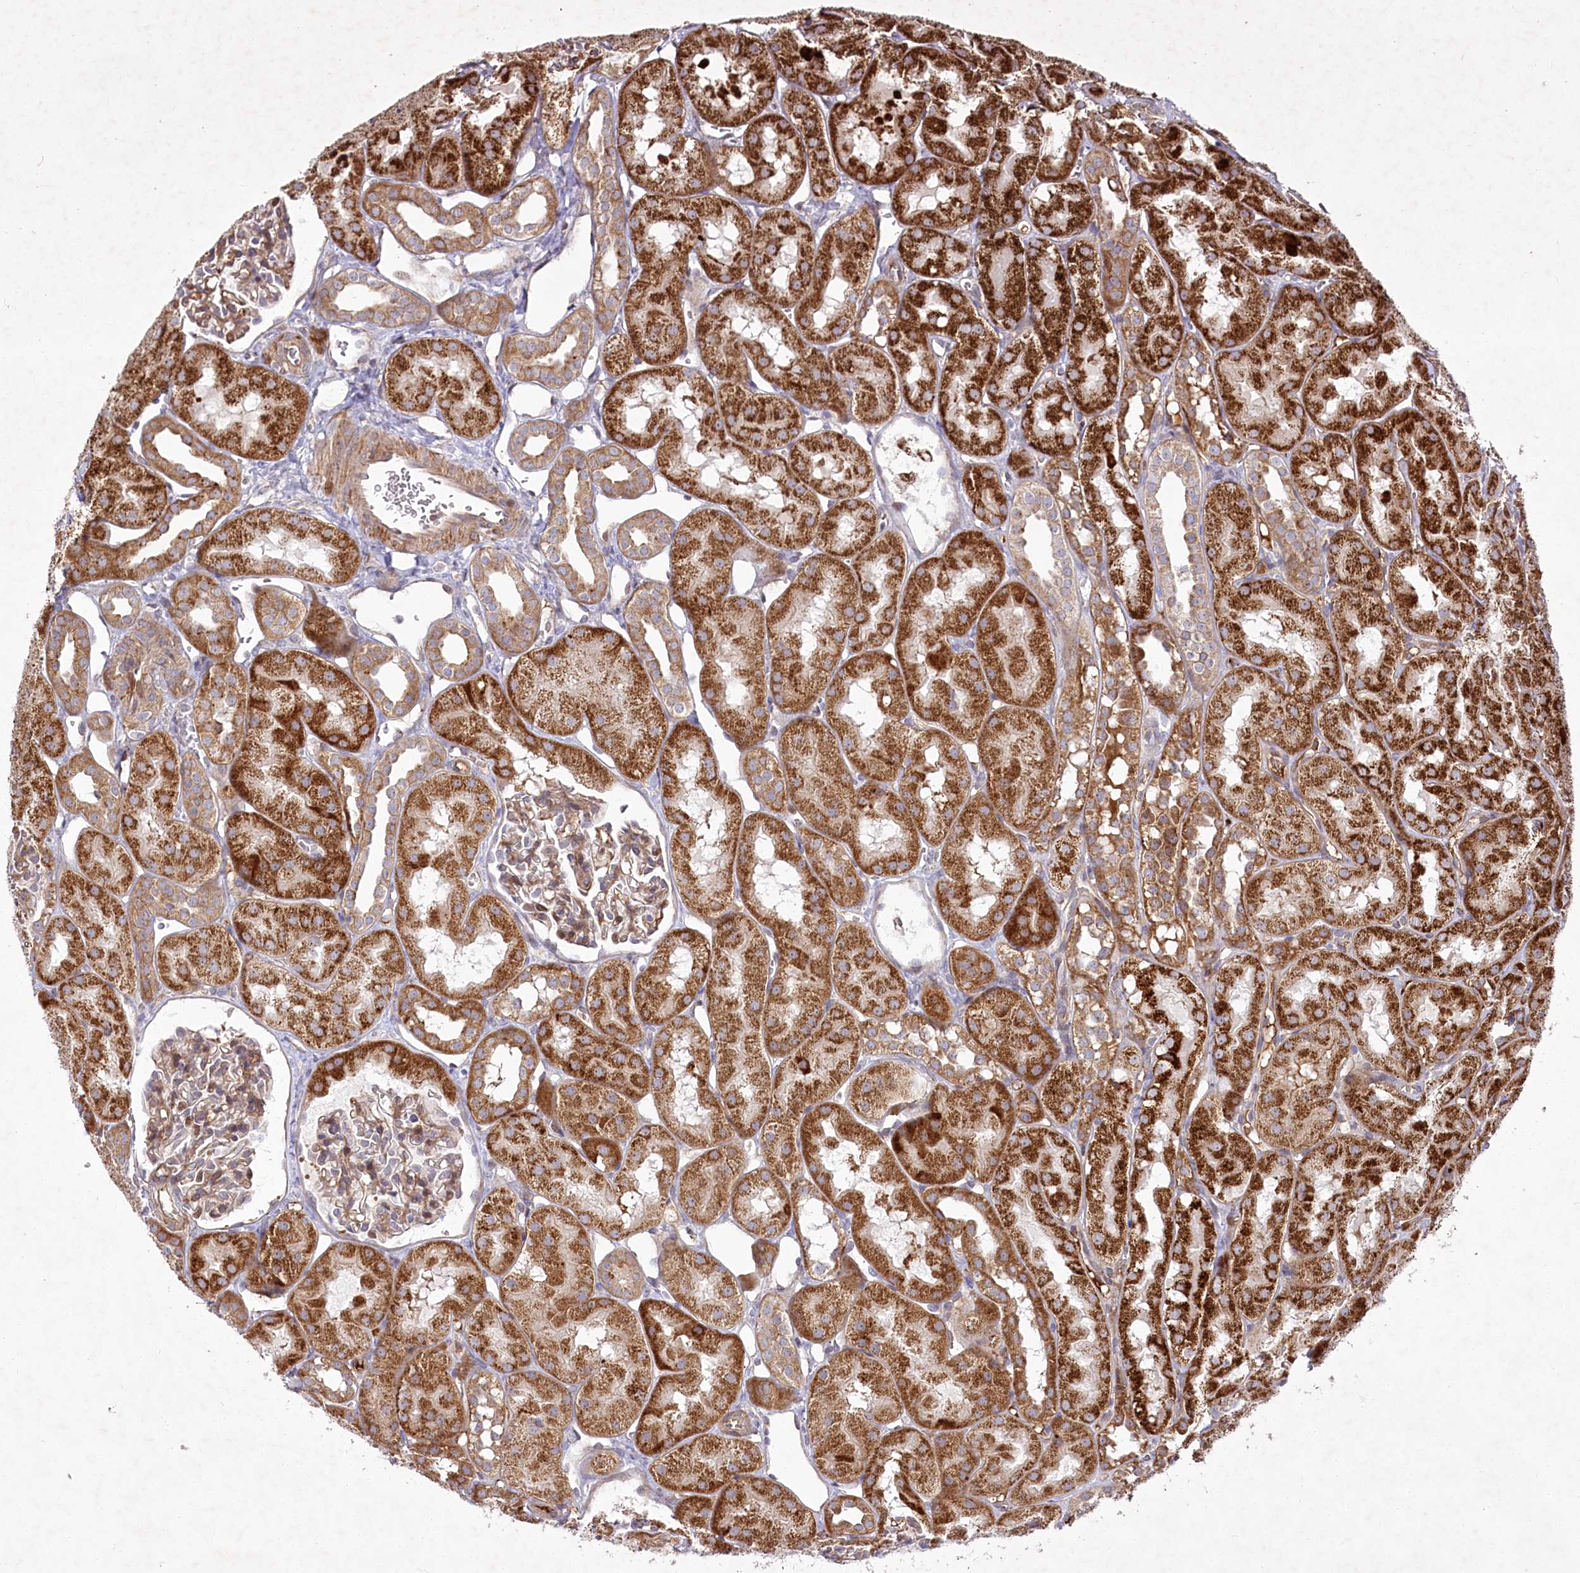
{"staining": {"intensity": "moderate", "quantity": ">75%", "location": "cytoplasmic/membranous"}, "tissue": "kidney", "cell_type": "Cells in glomeruli", "image_type": "normal", "snomed": [{"axis": "morphology", "description": "Normal tissue, NOS"}, {"axis": "topography", "description": "Kidney"}, {"axis": "topography", "description": "Urinary bladder"}], "caption": "Kidney stained with IHC reveals moderate cytoplasmic/membranous staining in about >75% of cells in glomeruli.", "gene": "PSTK", "patient": {"sex": "male", "age": 16}}